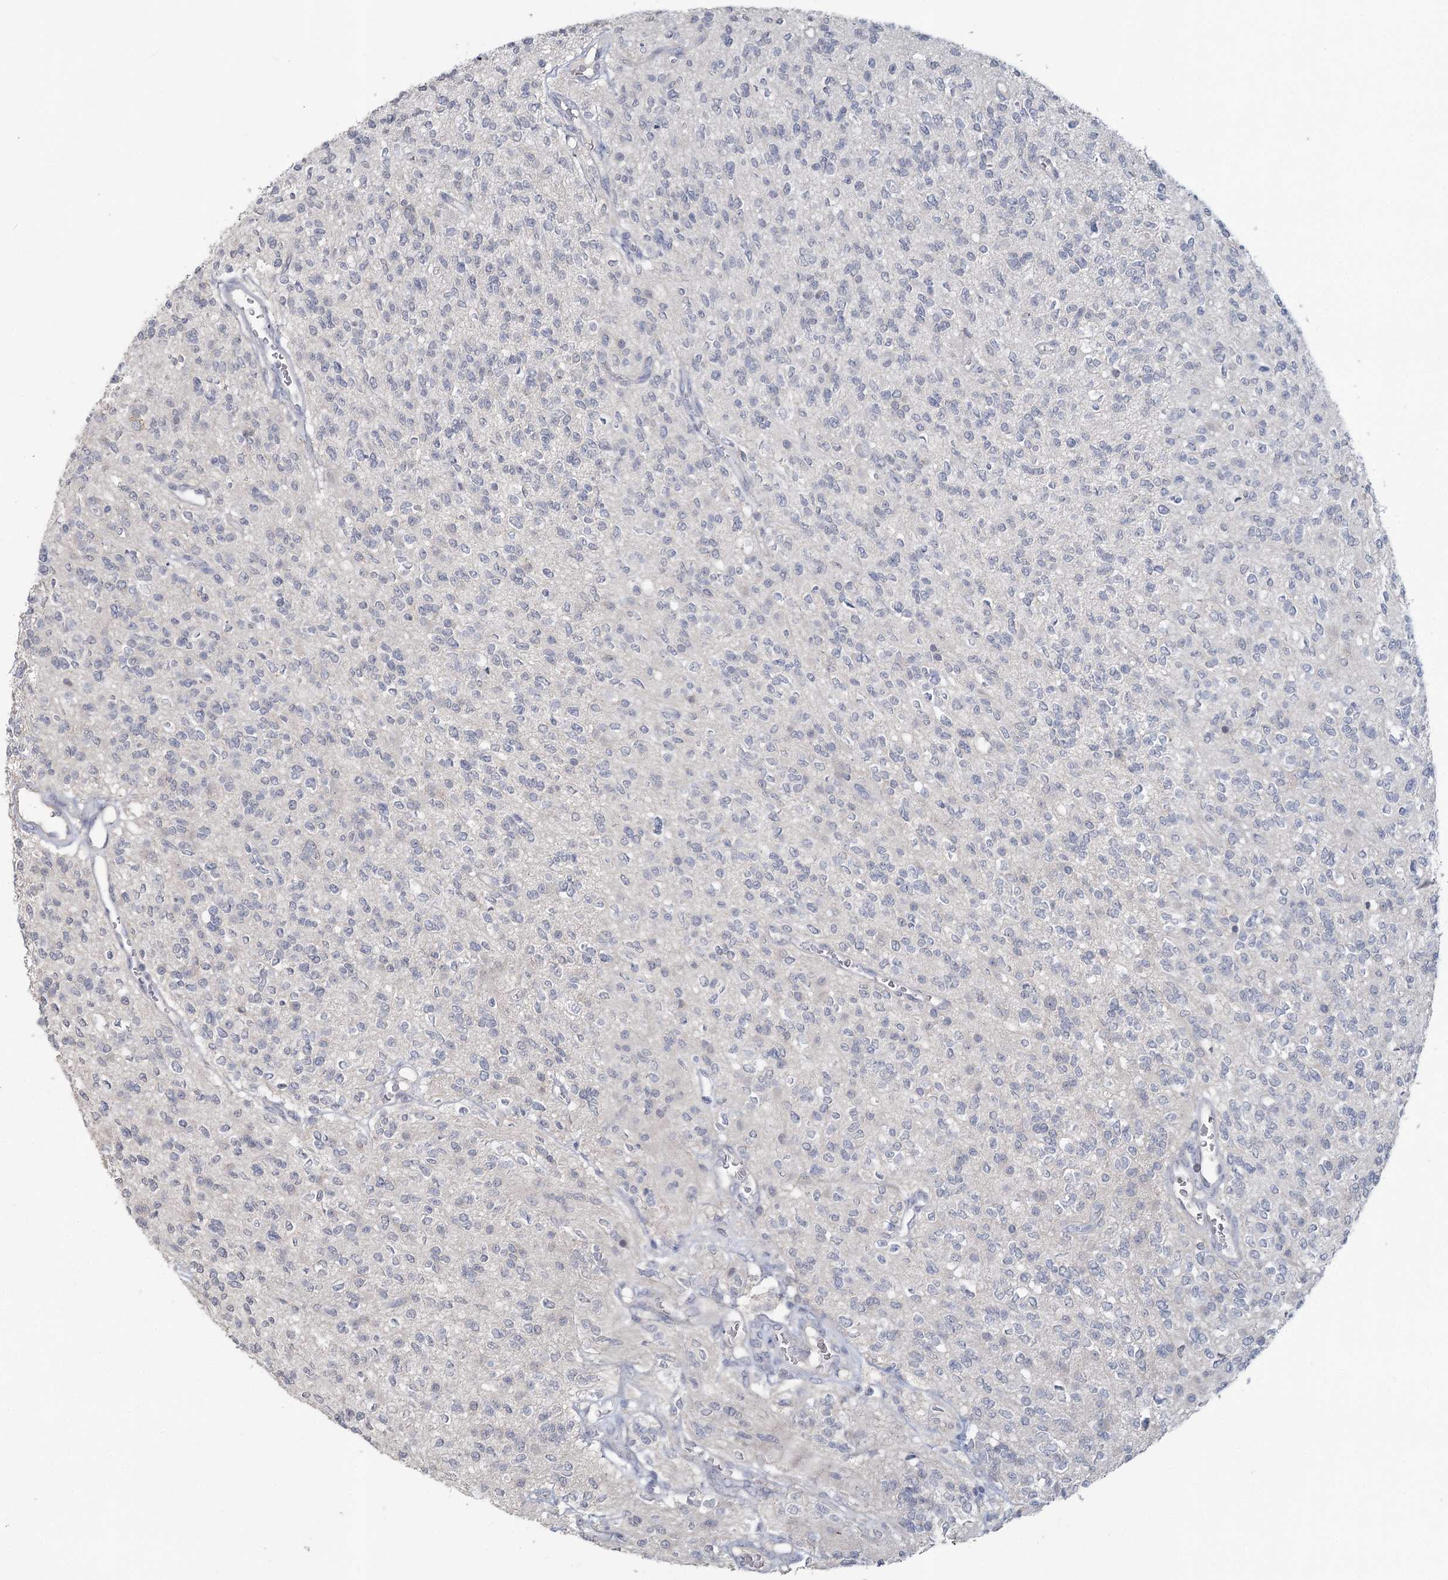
{"staining": {"intensity": "negative", "quantity": "none", "location": "none"}, "tissue": "glioma", "cell_type": "Tumor cells", "image_type": "cancer", "snomed": [{"axis": "morphology", "description": "Glioma, malignant, High grade"}, {"axis": "topography", "description": "Brain"}], "caption": "Immunohistochemical staining of human glioma reveals no significant staining in tumor cells.", "gene": "SLC9A3", "patient": {"sex": "male", "age": 34}}